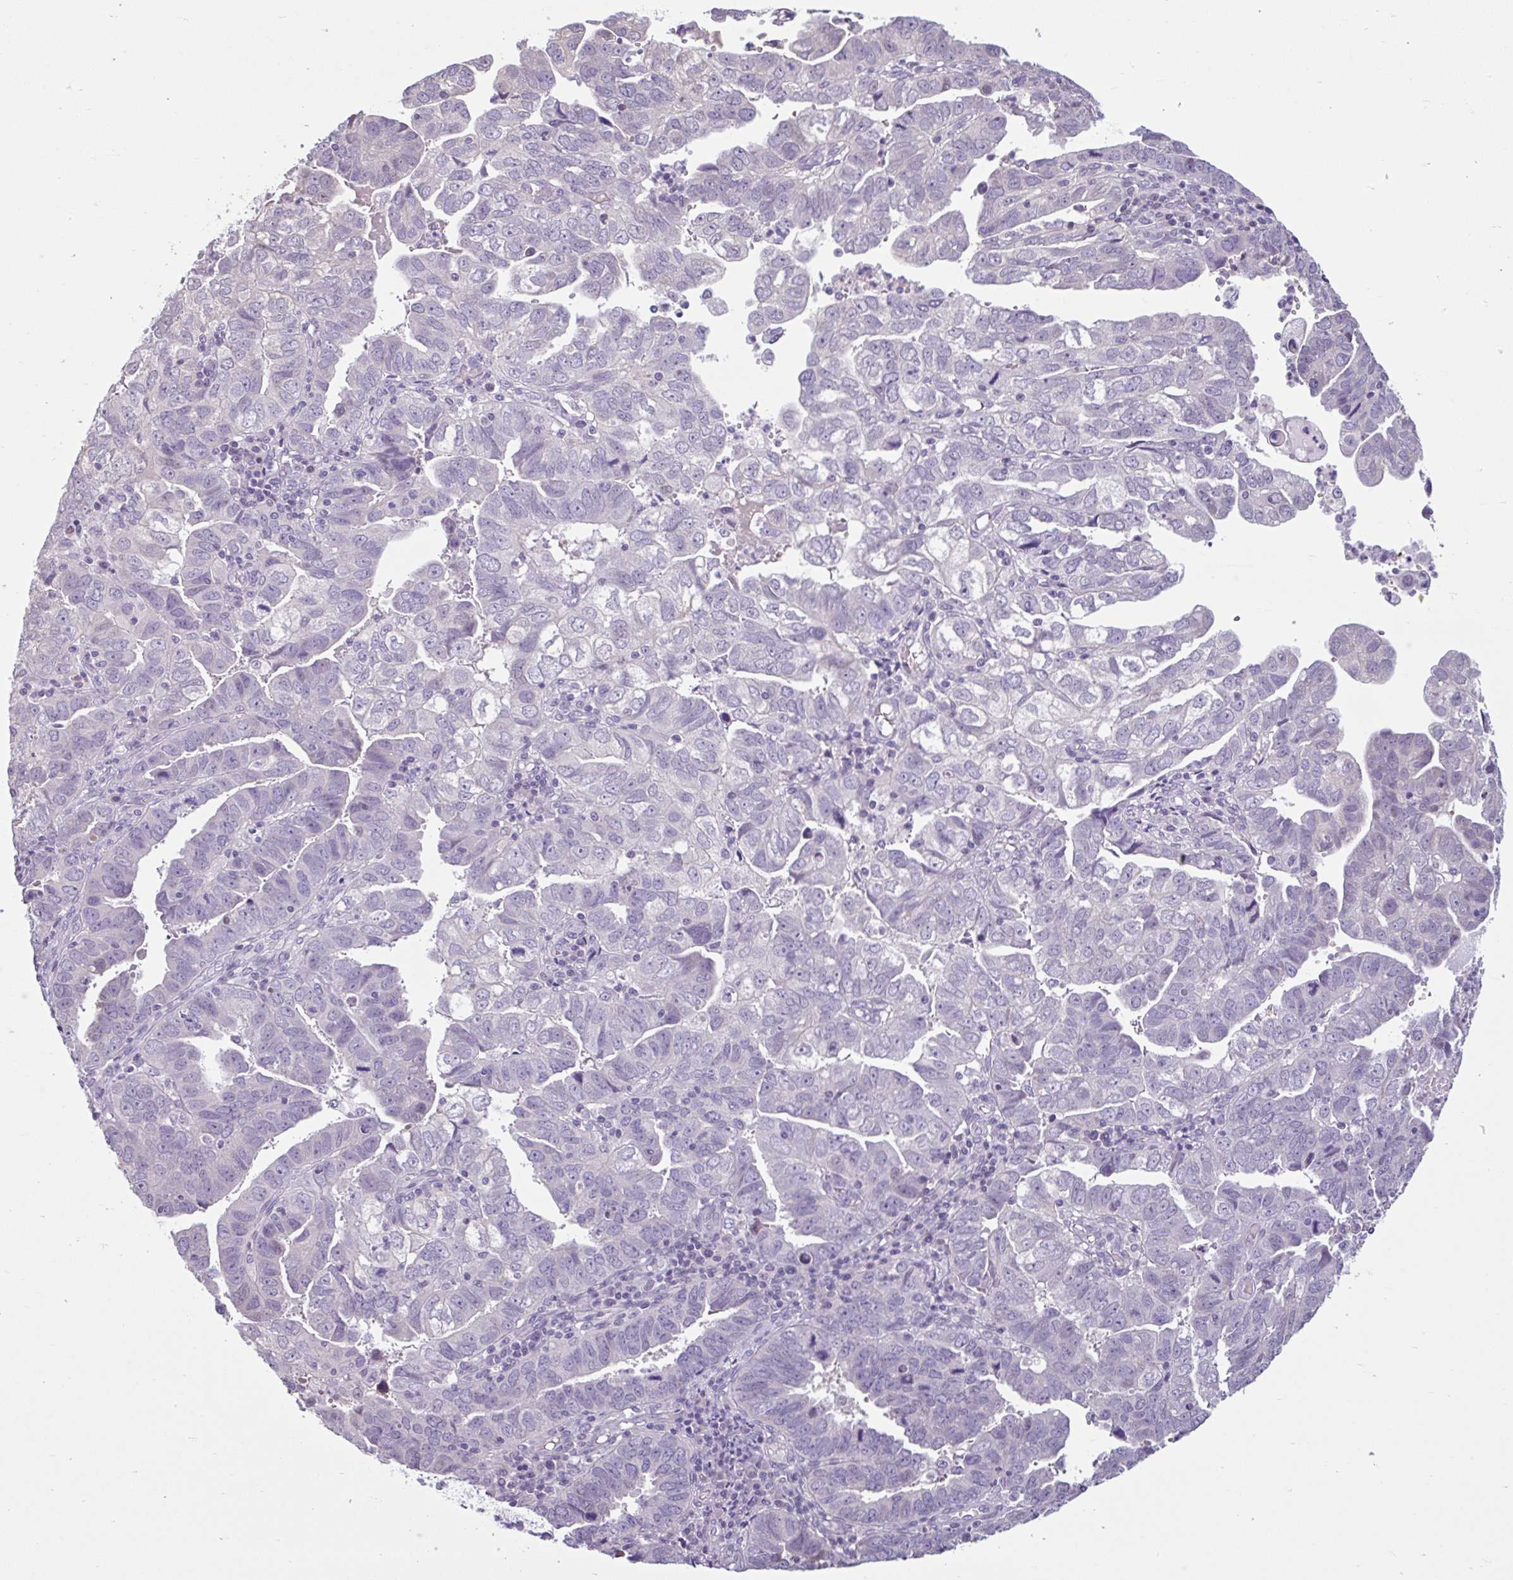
{"staining": {"intensity": "negative", "quantity": "none", "location": "none"}, "tissue": "endometrial cancer", "cell_type": "Tumor cells", "image_type": "cancer", "snomed": [{"axis": "morphology", "description": "Adenocarcinoma, NOS"}, {"axis": "topography", "description": "Uterus"}], "caption": "Human endometrial cancer (adenocarcinoma) stained for a protein using immunohistochemistry reveals no positivity in tumor cells.", "gene": "CDH19", "patient": {"sex": "female", "age": 62}}